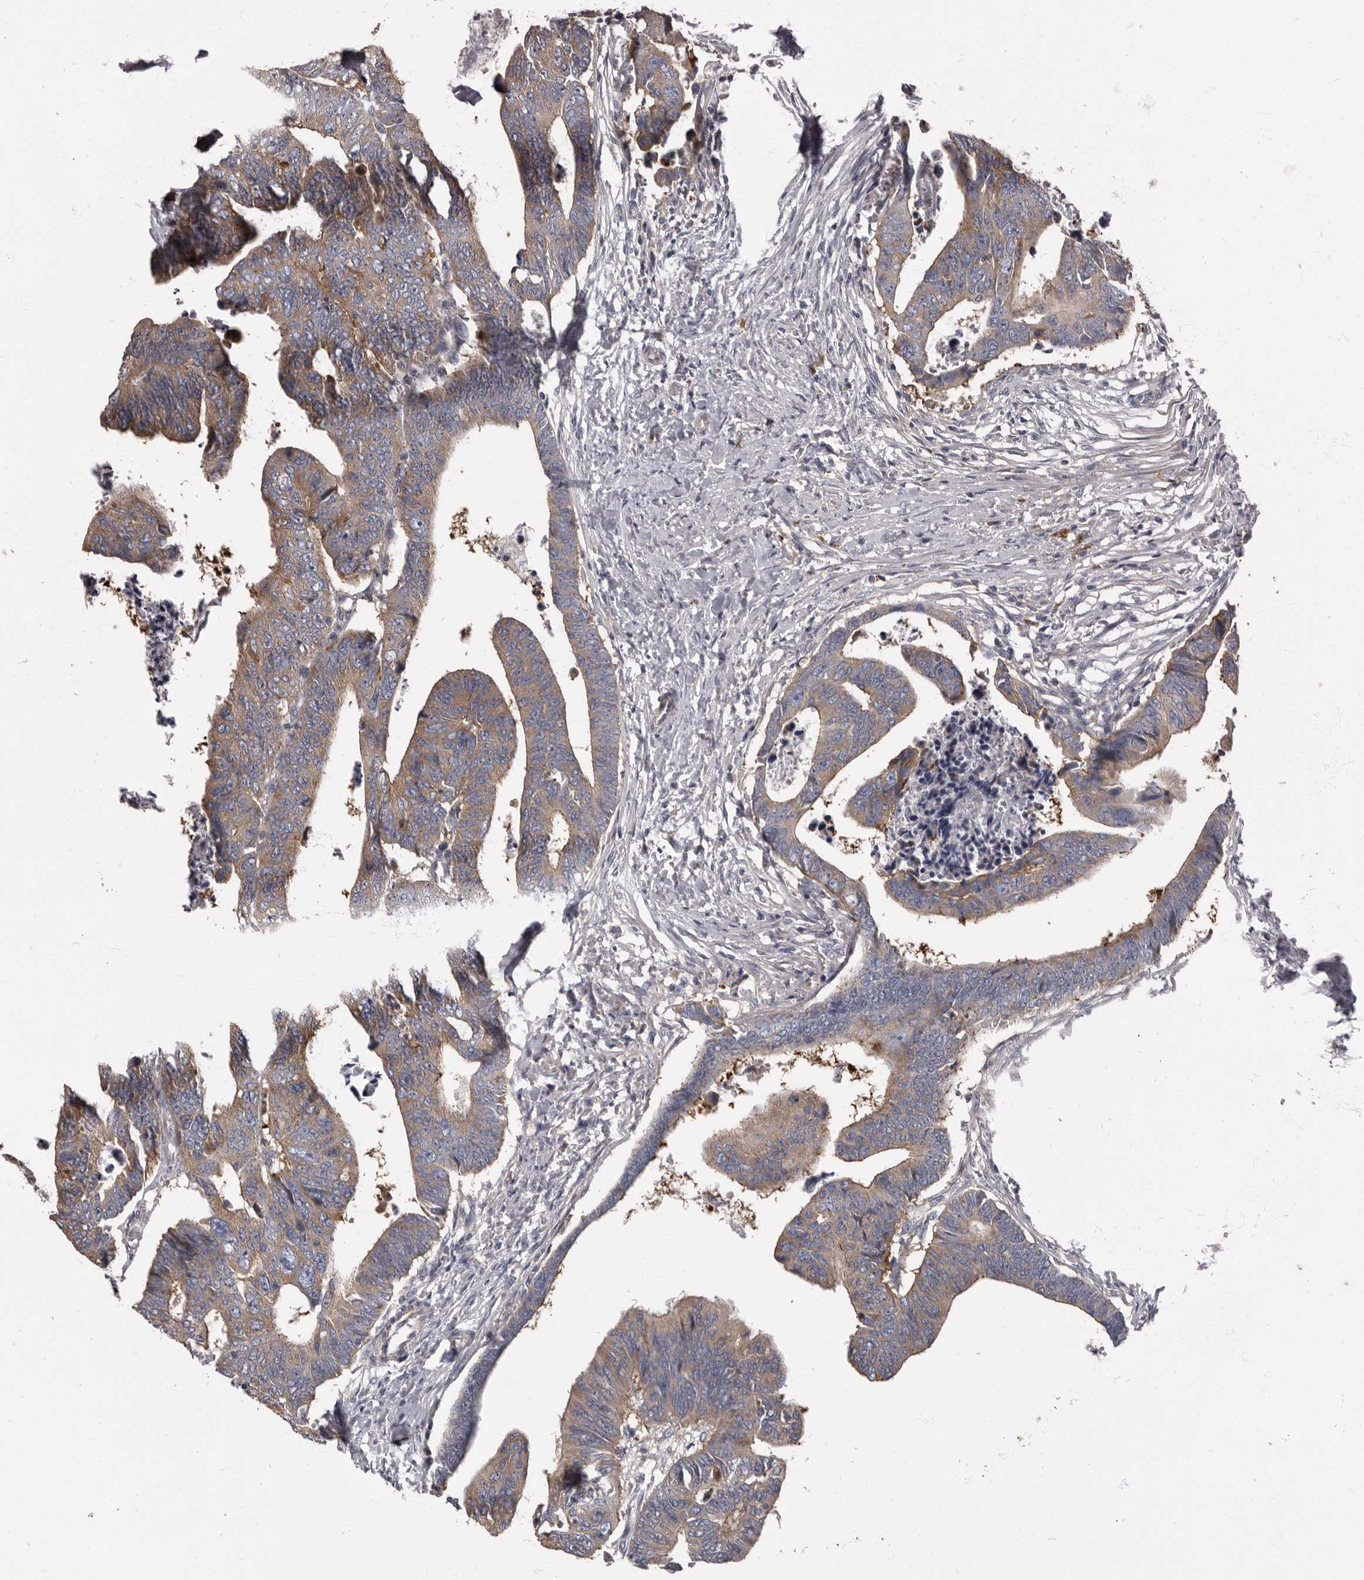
{"staining": {"intensity": "moderate", "quantity": ">75%", "location": "cytoplasmic/membranous"}, "tissue": "colorectal cancer", "cell_type": "Tumor cells", "image_type": "cancer", "snomed": [{"axis": "morphology", "description": "Adenocarcinoma, NOS"}, {"axis": "topography", "description": "Rectum"}], "caption": "This is a micrograph of immunohistochemistry (IHC) staining of colorectal cancer (adenocarcinoma), which shows moderate positivity in the cytoplasmic/membranous of tumor cells.", "gene": "TPD52L1", "patient": {"sex": "female", "age": 65}}